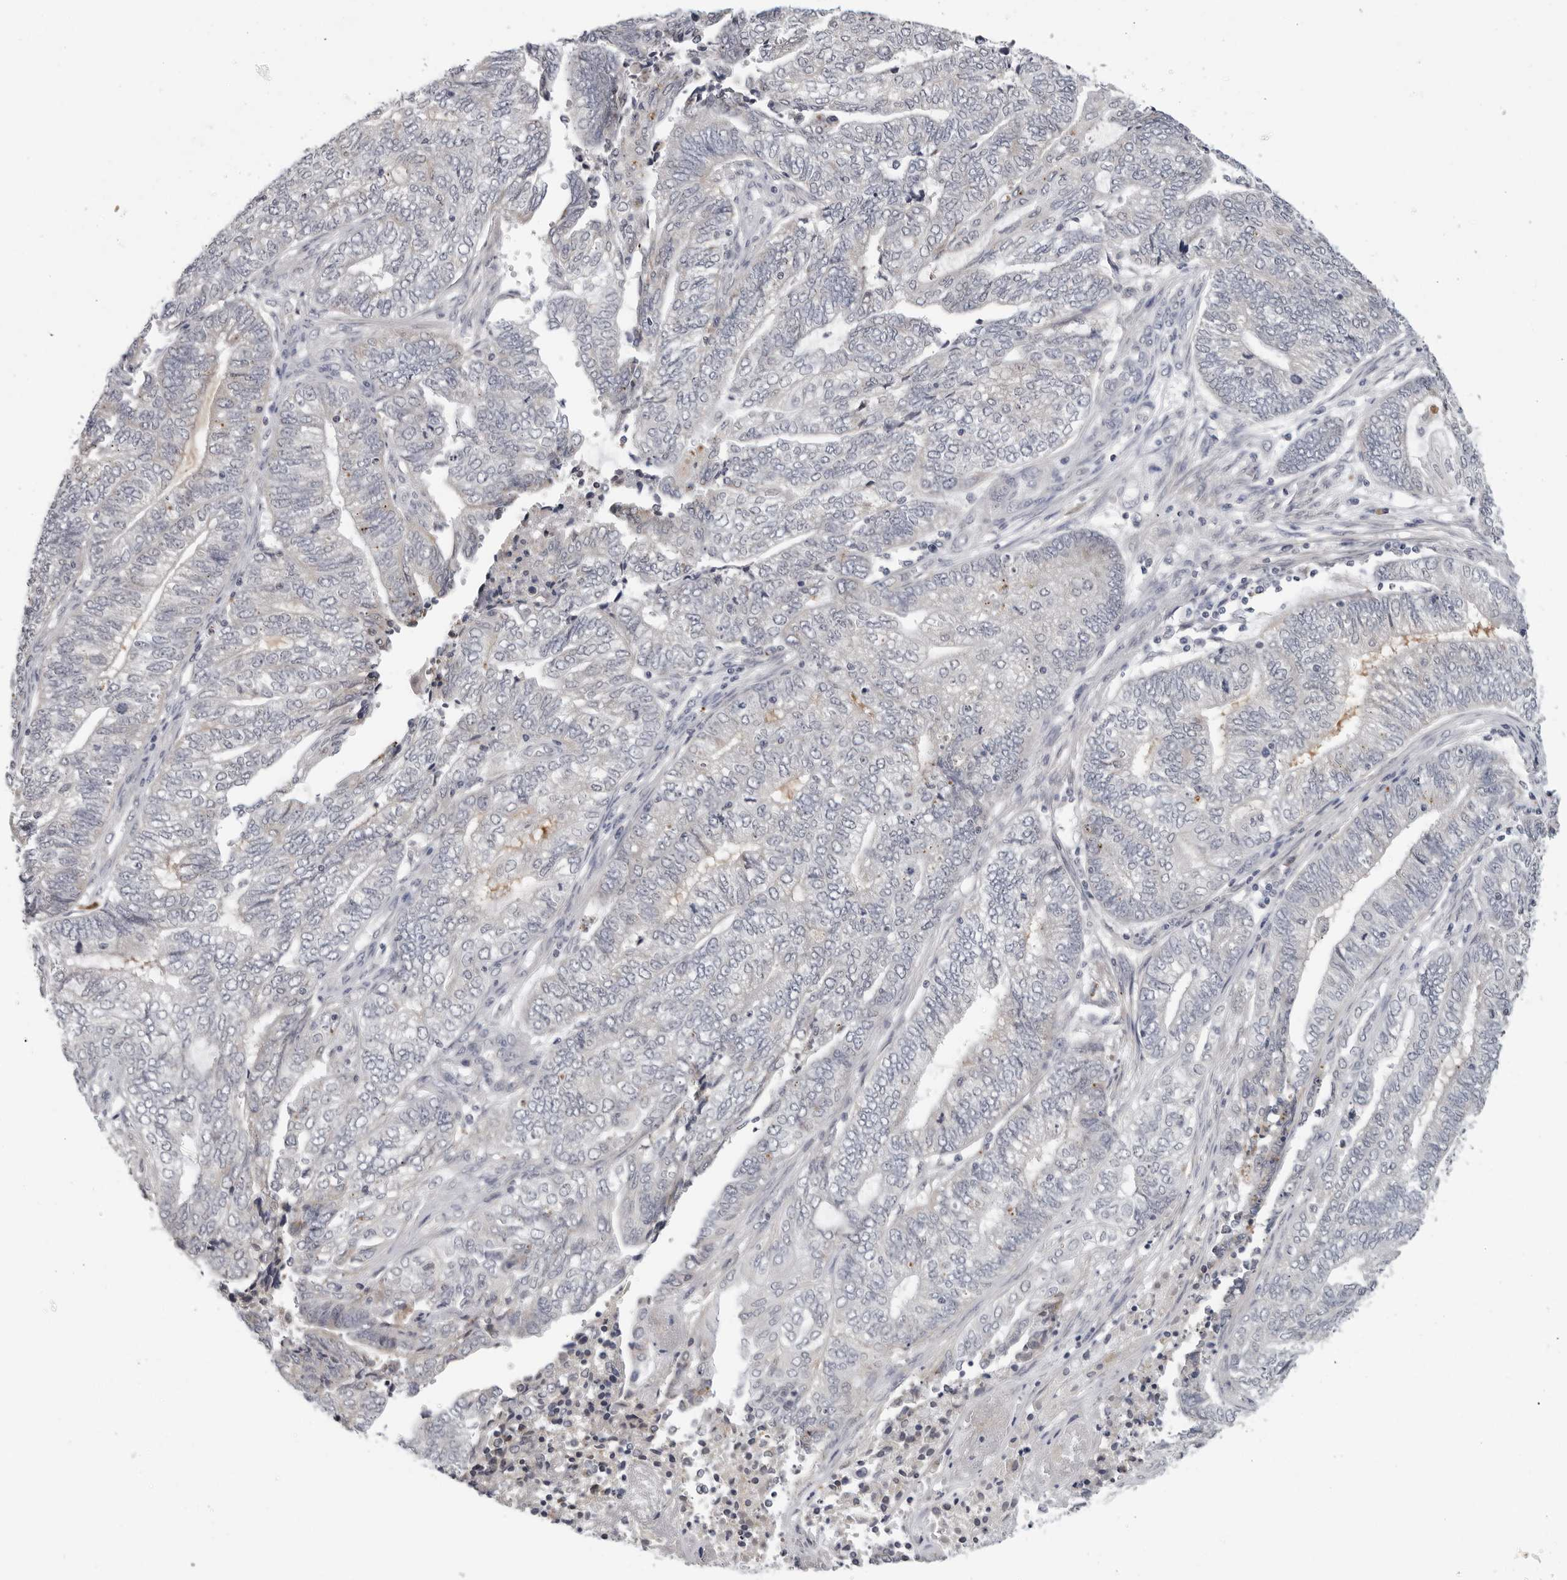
{"staining": {"intensity": "negative", "quantity": "none", "location": "none"}, "tissue": "endometrial cancer", "cell_type": "Tumor cells", "image_type": "cancer", "snomed": [{"axis": "morphology", "description": "Adenocarcinoma, NOS"}, {"axis": "topography", "description": "Uterus"}, {"axis": "topography", "description": "Endometrium"}], "caption": "DAB (3,3'-diaminobenzidine) immunohistochemical staining of endometrial cancer shows no significant positivity in tumor cells. (DAB immunohistochemistry visualized using brightfield microscopy, high magnification).", "gene": "ZNF502", "patient": {"sex": "female", "age": 70}}